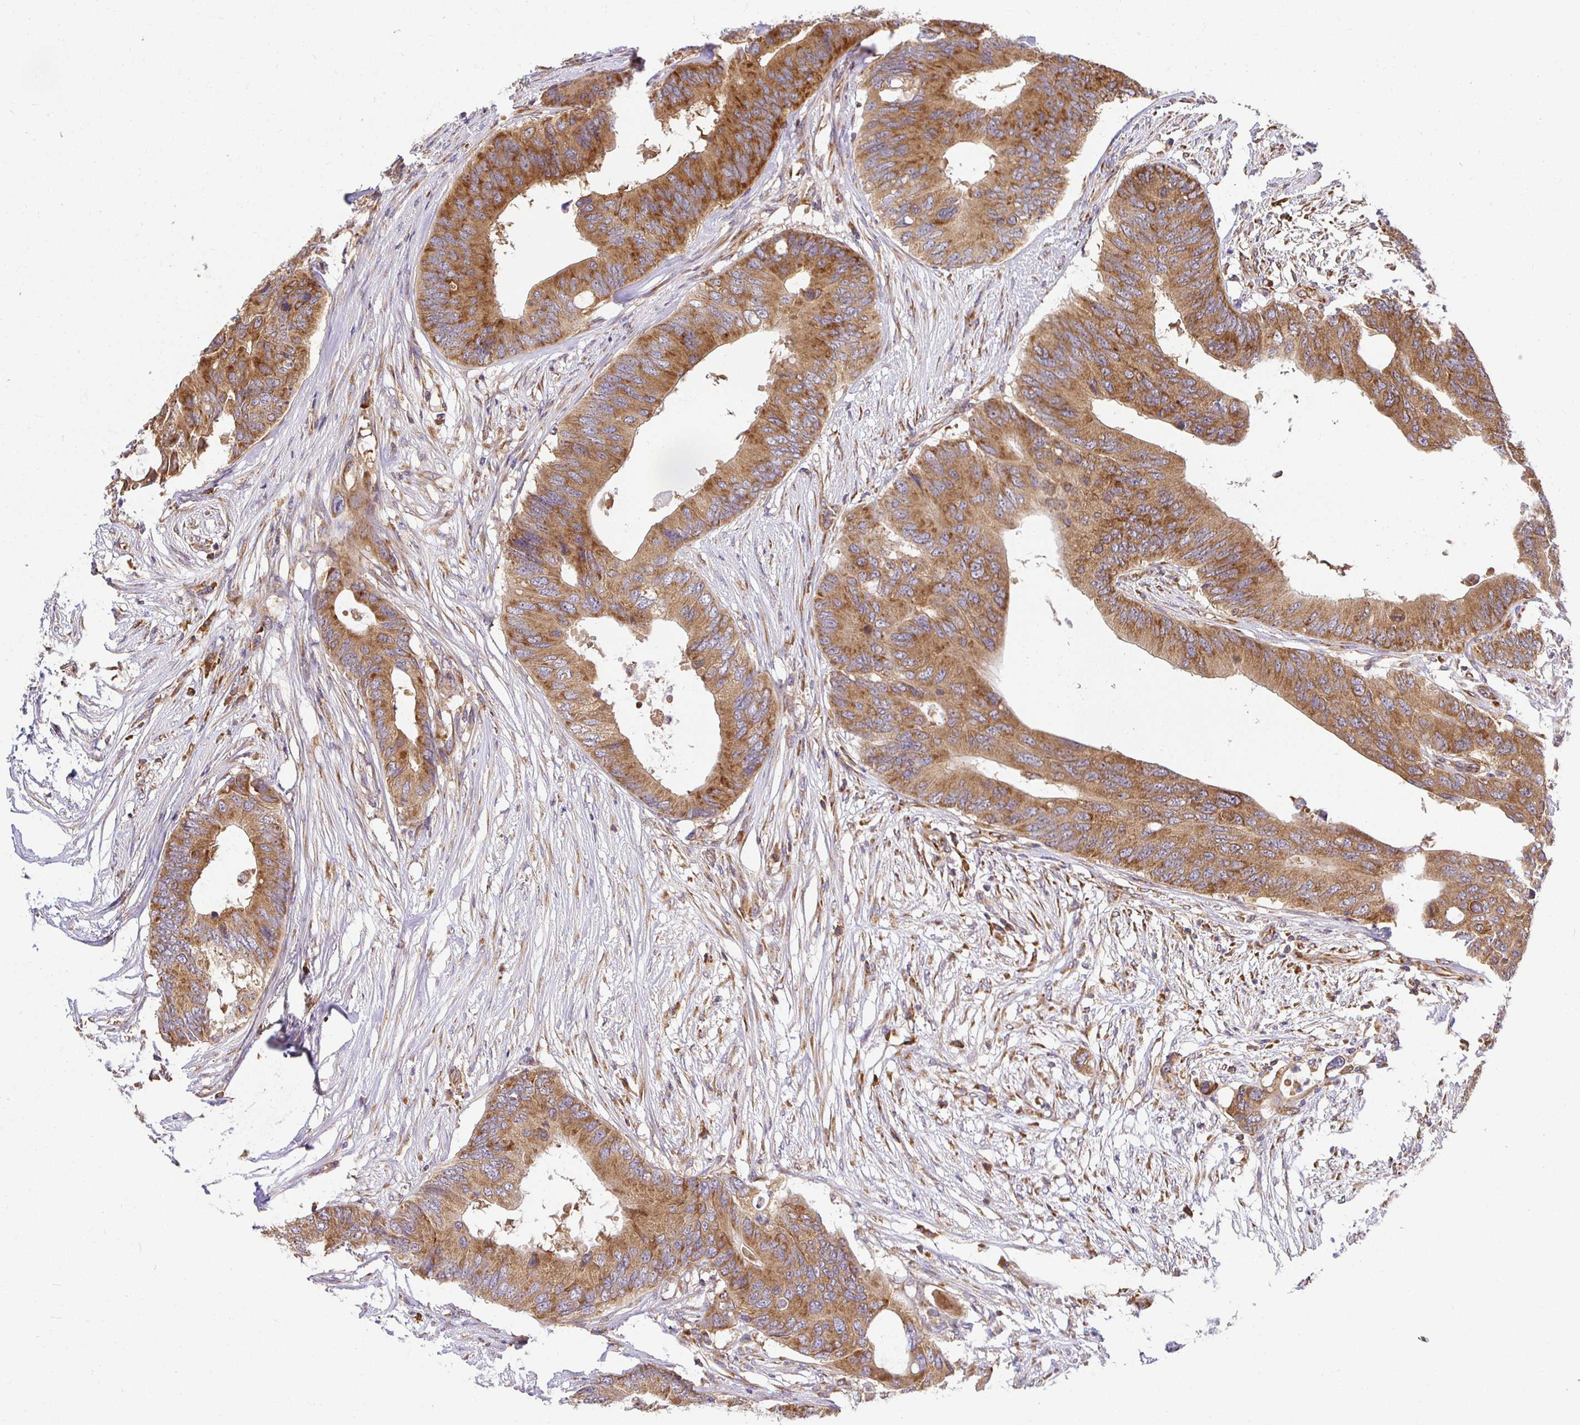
{"staining": {"intensity": "moderate", "quantity": ">75%", "location": "cytoplasmic/membranous"}, "tissue": "colorectal cancer", "cell_type": "Tumor cells", "image_type": "cancer", "snomed": [{"axis": "morphology", "description": "Adenocarcinoma, NOS"}, {"axis": "topography", "description": "Colon"}], "caption": "Brown immunohistochemical staining in colorectal cancer (adenocarcinoma) demonstrates moderate cytoplasmic/membranous positivity in approximately >75% of tumor cells. (Brightfield microscopy of DAB IHC at high magnification).", "gene": "IRAK1", "patient": {"sex": "male", "age": 71}}